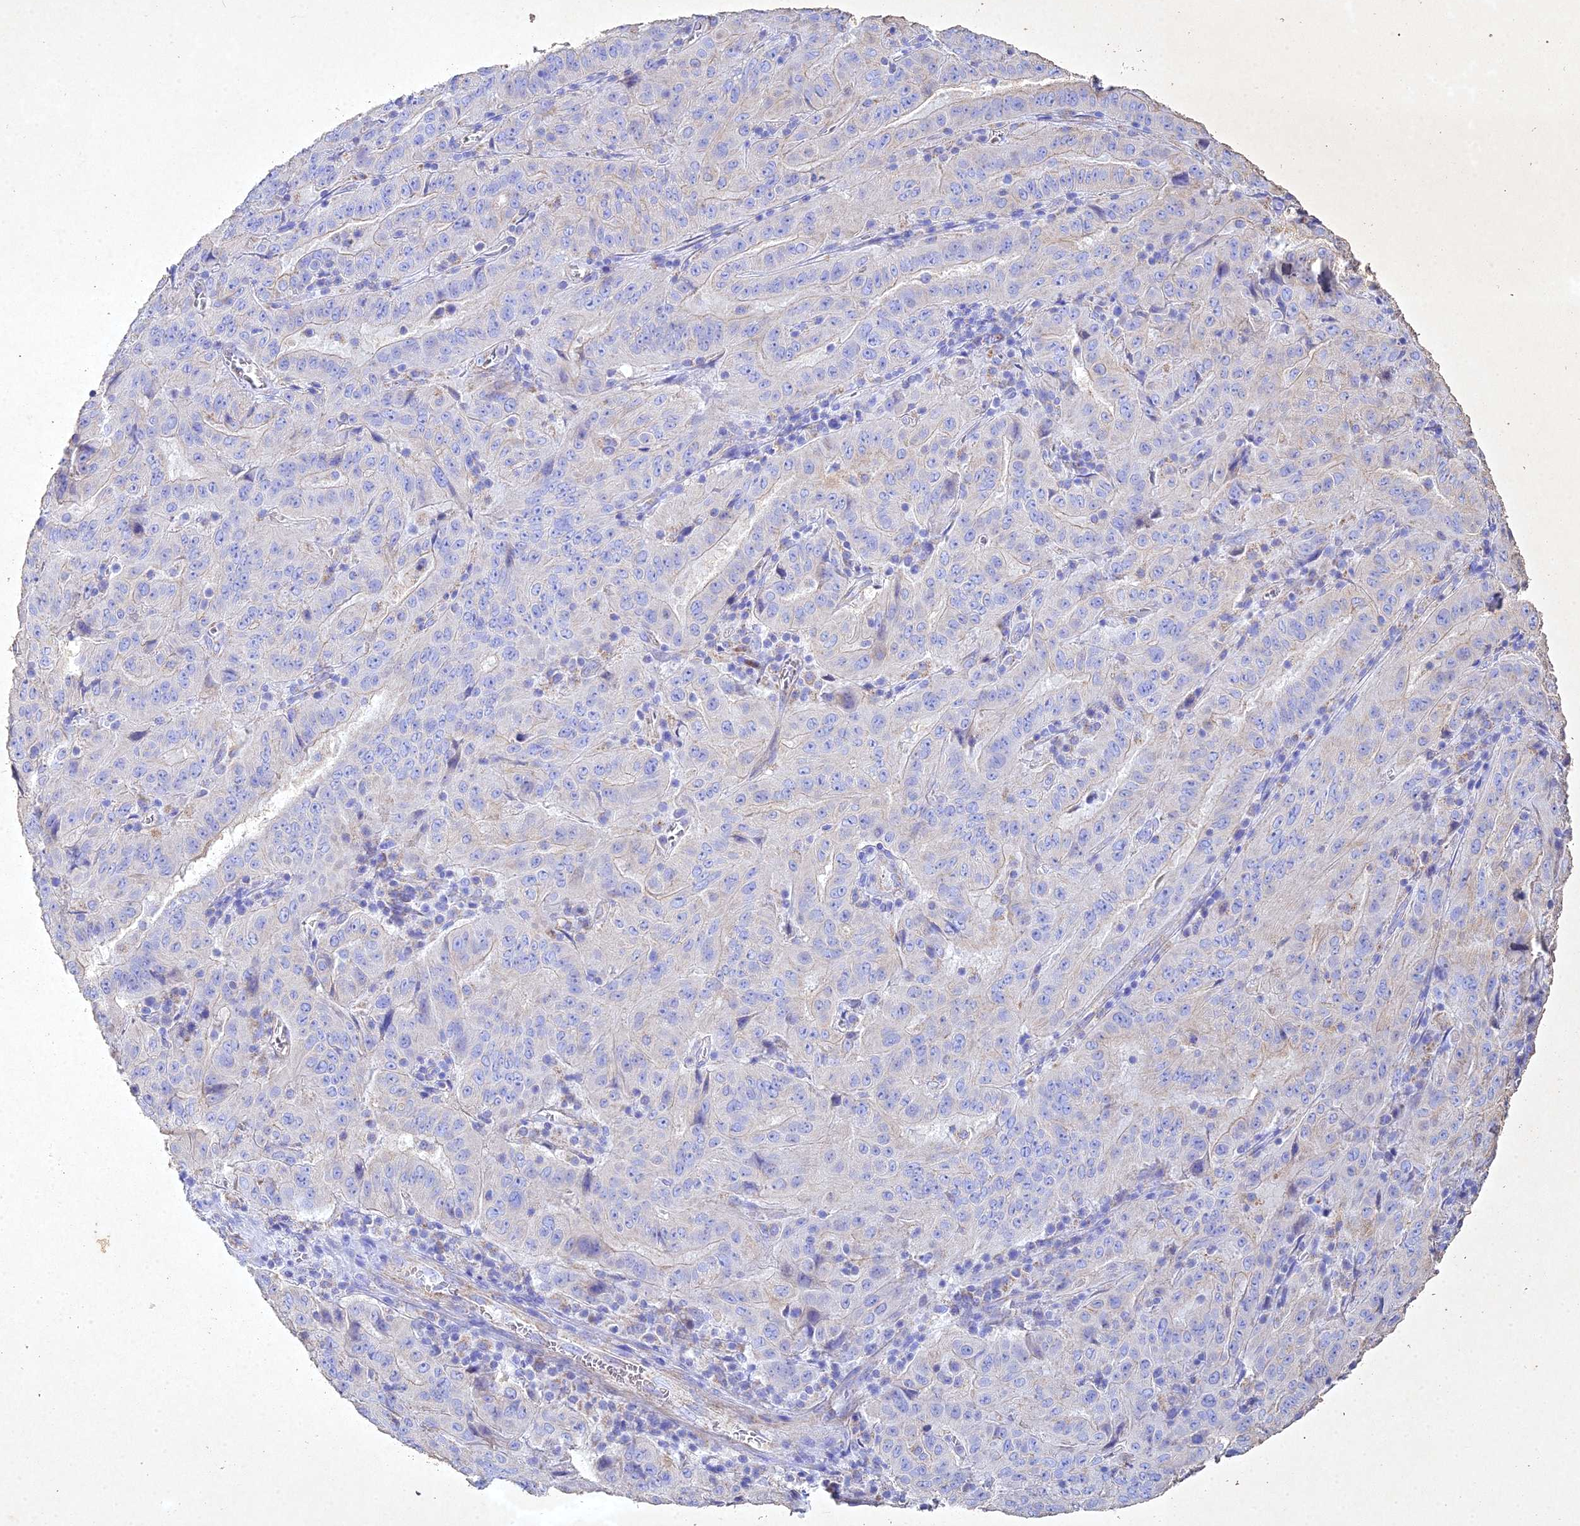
{"staining": {"intensity": "negative", "quantity": "none", "location": "none"}, "tissue": "pancreatic cancer", "cell_type": "Tumor cells", "image_type": "cancer", "snomed": [{"axis": "morphology", "description": "Adenocarcinoma, NOS"}, {"axis": "topography", "description": "Pancreas"}], "caption": "Immunohistochemical staining of human pancreatic cancer (adenocarcinoma) exhibits no significant expression in tumor cells.", "gene": "NDUFV1", "patient": {"sex": "male", "age": 63}}